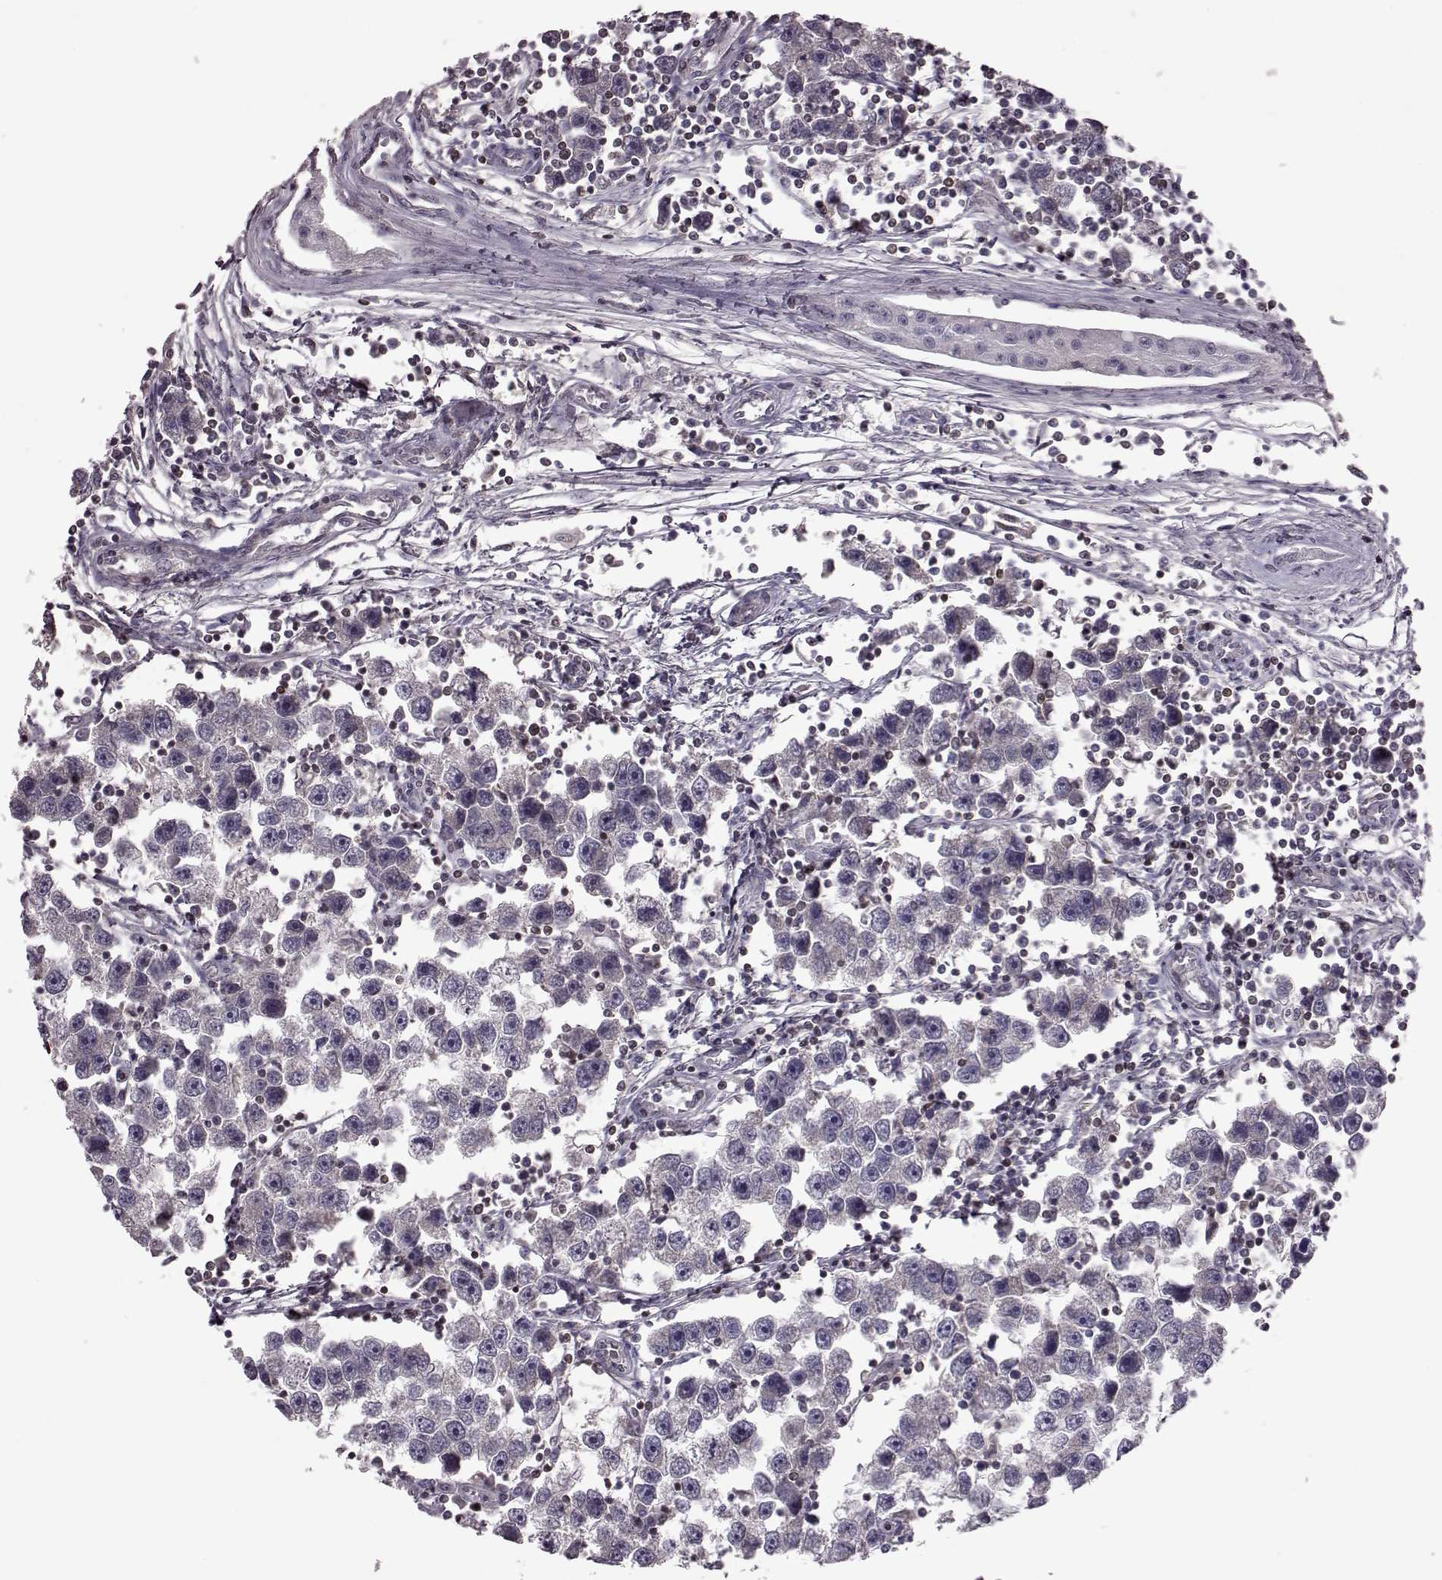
{"staining": {"intensity": "negative", "quantity": "none", "location": "none"}, "tissue": "testis cancer", "cell_type": "Tumor cells", "image_type": "cancer", "snomed": [{"axis": "morphology", "description": "Seminoma, NOS"}, {"axis": "topography", "description": "Testis"}], "caption": "The immunohistochemistry (IHC) micrograph has no significant positivity in tumor cells of testis cancer (seminoma) tissue.", "gene": "CDC42SE1", "patient": {"sex": "male", "age": 30}}